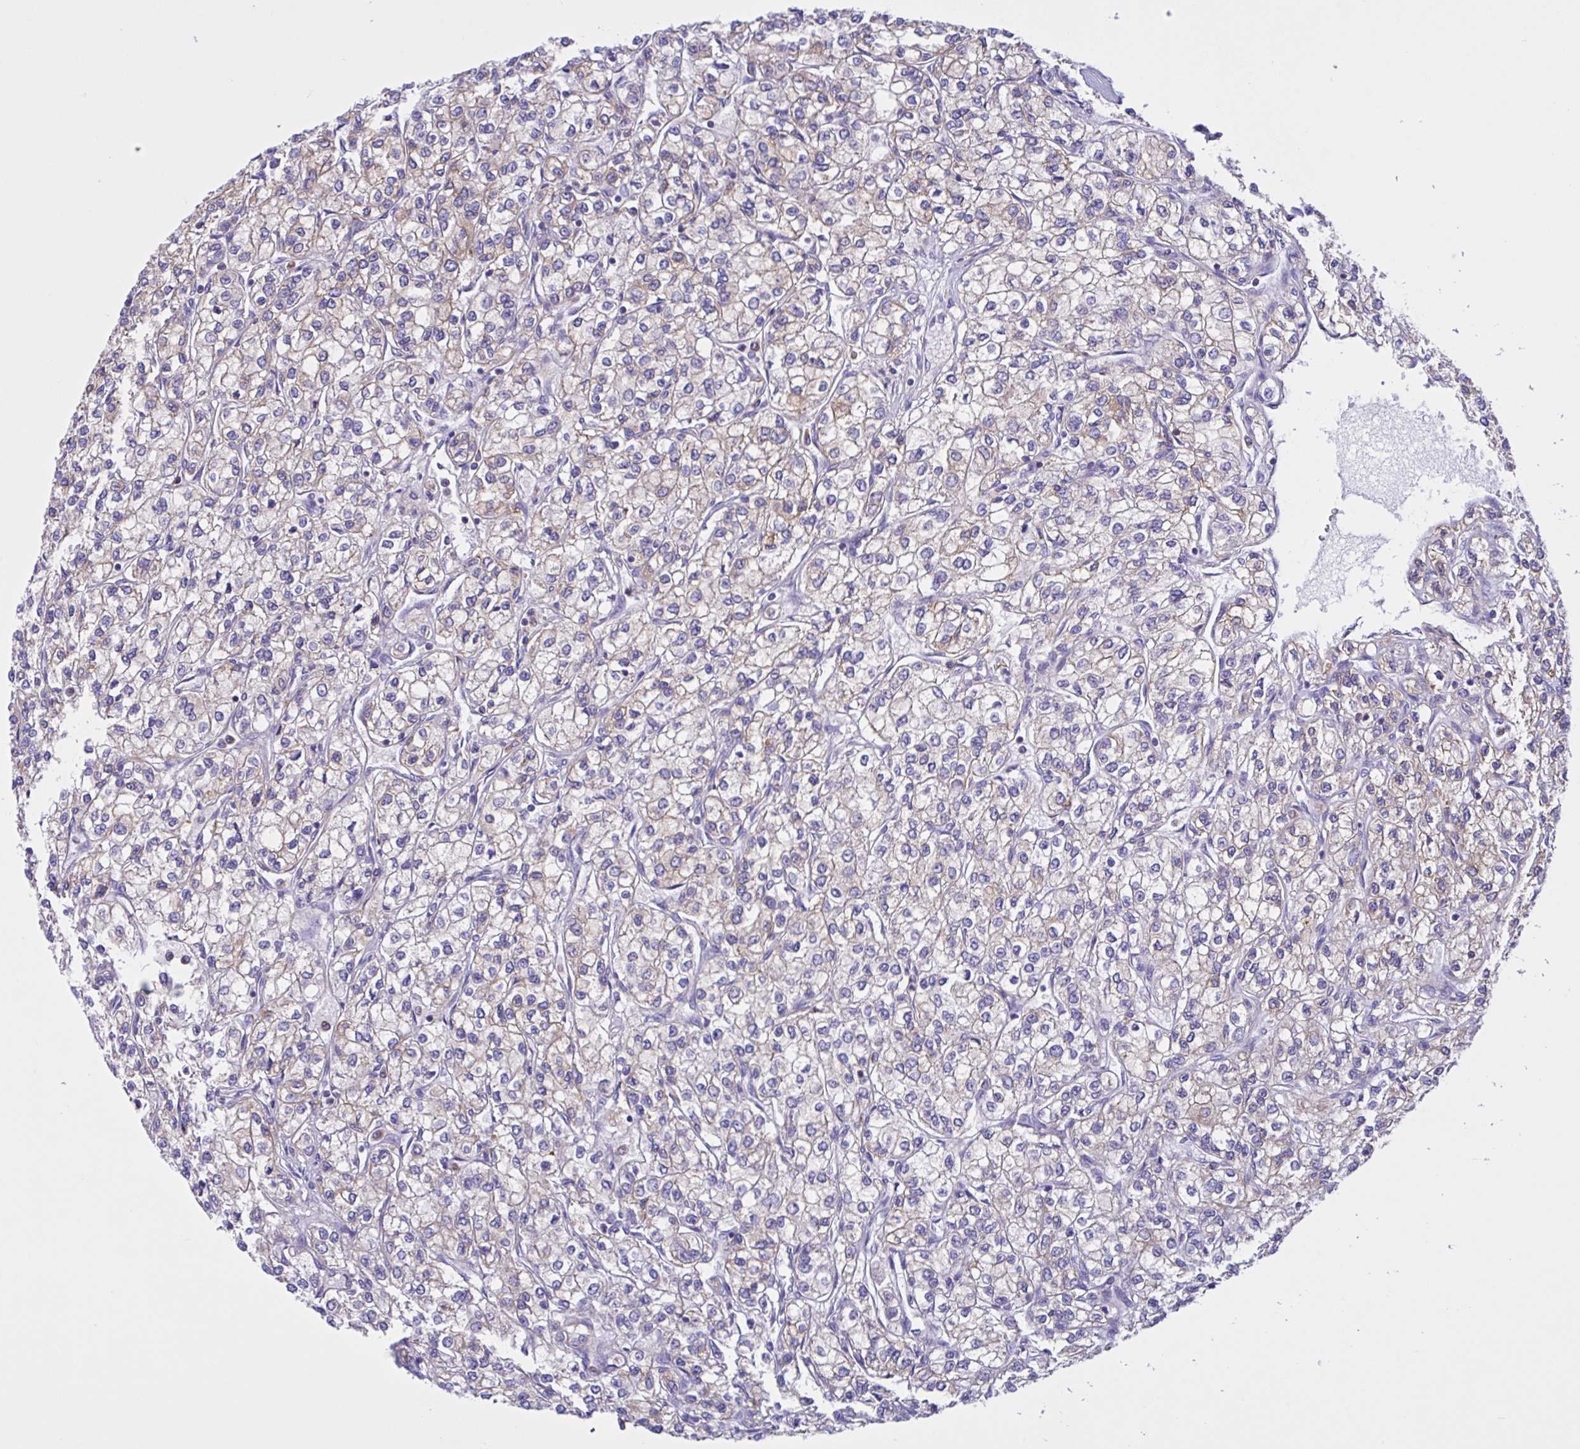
{"staining": {"intensity": "moderate", "quantity": "25%-75%", "location": "cytoplasmic/membranous"}, "tissue": "renal cancer", "cell_type": "Tumor cells", "image_type": "cancer", "snomed": [{"axis": "morphology", "description": "Adenocarcinoma, NOS"}, {"axis": "topography", "description": "Kidney"}], "caption": "About 25%-75% of tumor cells in human renal cancer (adenocarcinoma) reveal moderate cytoplasmic/membranous protein positivity as visualized by brown immunohistochemical staining.", "gene": "OR51M1", "patient": {"sex": "male", "age": 80}}